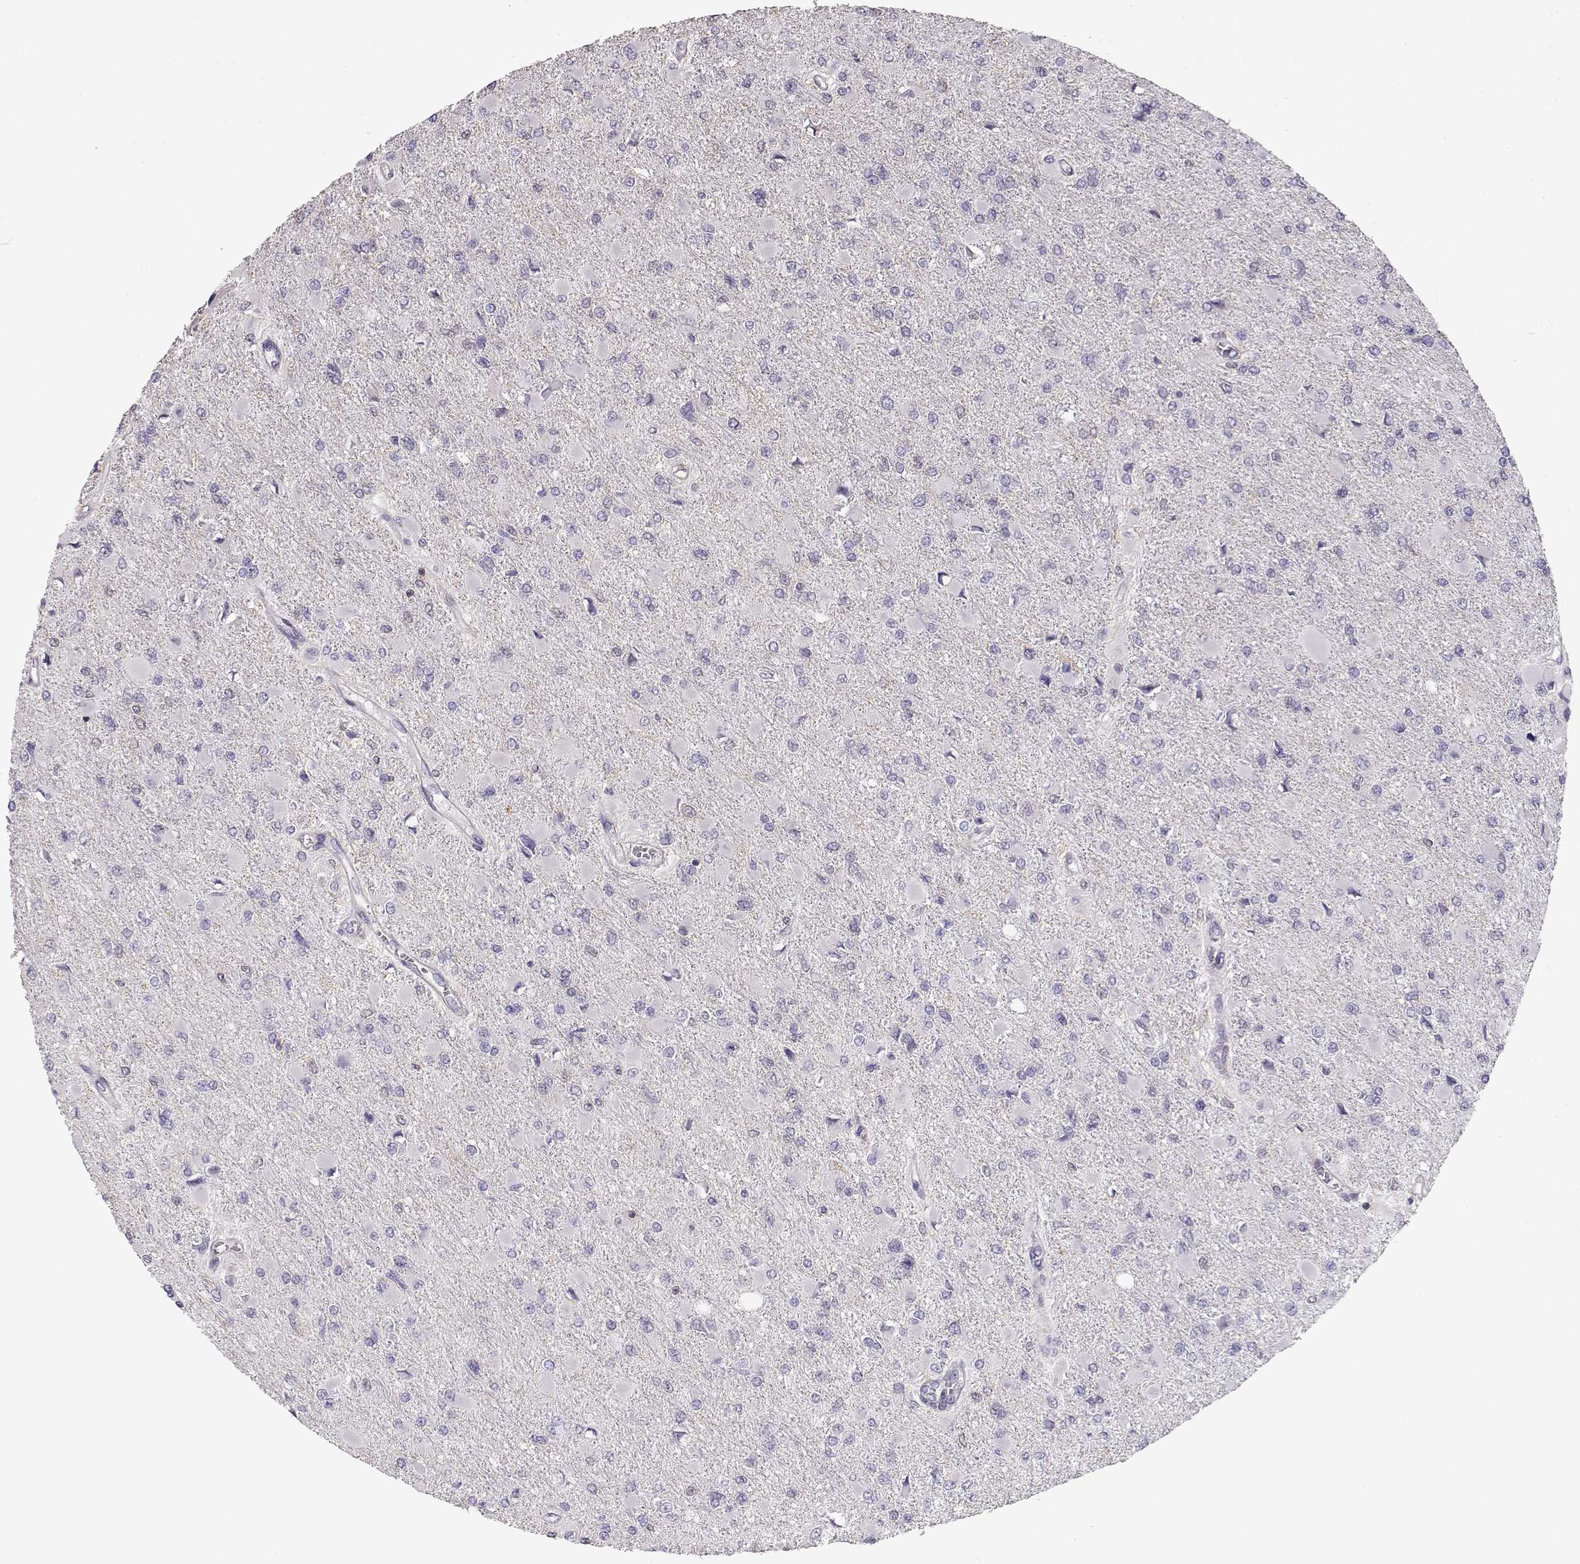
{"staining": {"intensity": "negative", "quantity": "none", "location": "none"}, "tissue": "glioma", "cell_type": "Tumor cells", "image_type": "cancer", "snomed": [{"axis": "morphology", "description": "Glioma, malignant, High grade"}, {"axis": "topography", "description": "Cerebral cortex"}], "caption": "Immunohistochemistry image of human high-grade glioma (malignant) stained for a protein (brown), which displays no positivity in tumor cells.", "gene": "DAPL1", "patient": {"sex": "female", "age": 36}}